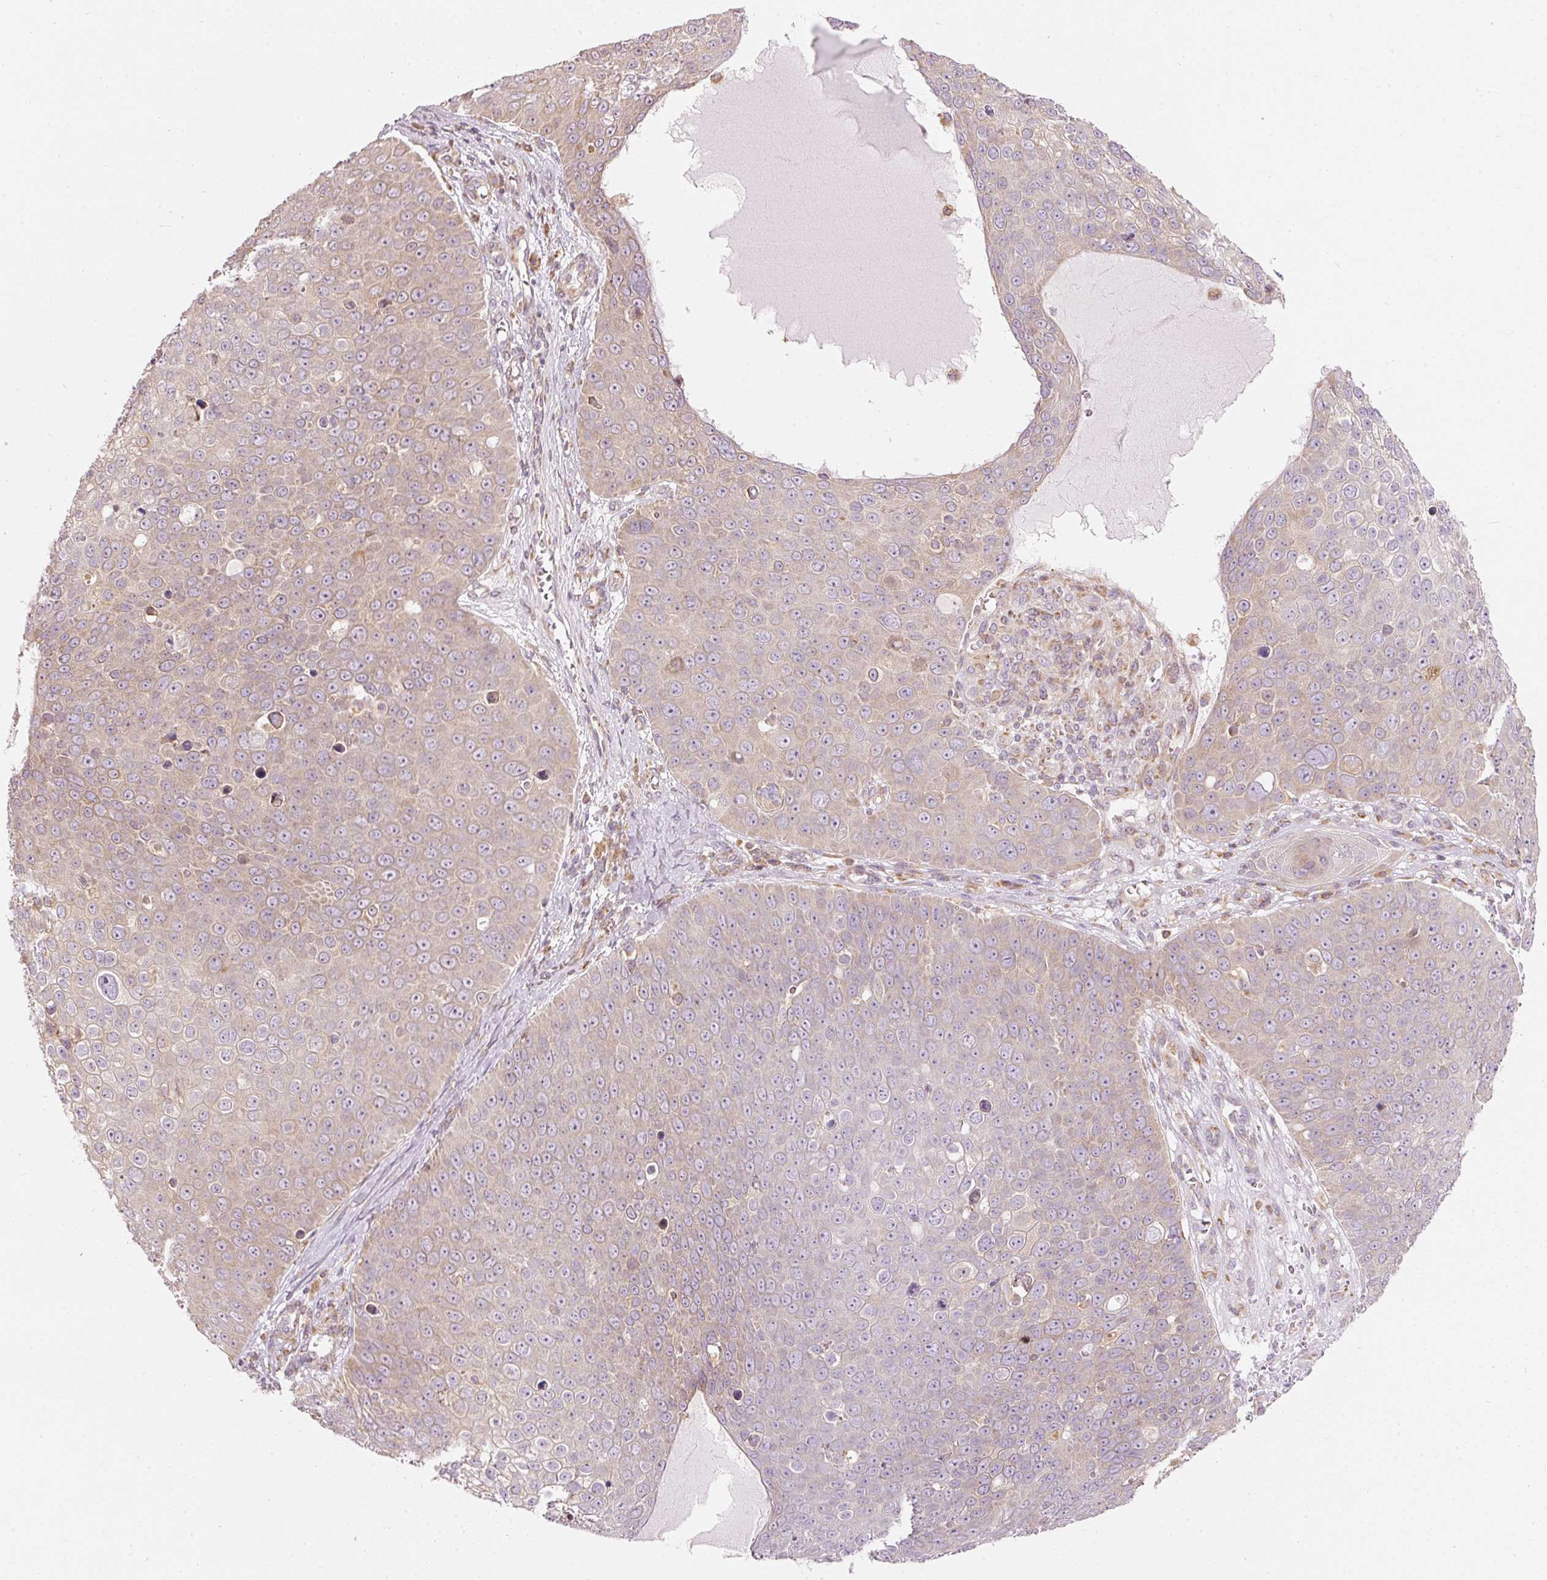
{"staining": {"intensity": "weak", "quantity": "<25%", "location": "cytoplasmic/membranous"}, "tissue": "skin cancer", "cell_type": "Tumor cells", "image_type": "cancer", "snomed": [{"axis": "morphology", "description": "Squamous cell carcinoma, NOS"}, {"axis": "topography", "description": "Skin"}], "caption": "IHC of human skin cancer (squamous cell carcinoma) displays no positivity in tumor cells.", "gene": "SNAPC5", "patient": {"sex": "male", "age": 71}}